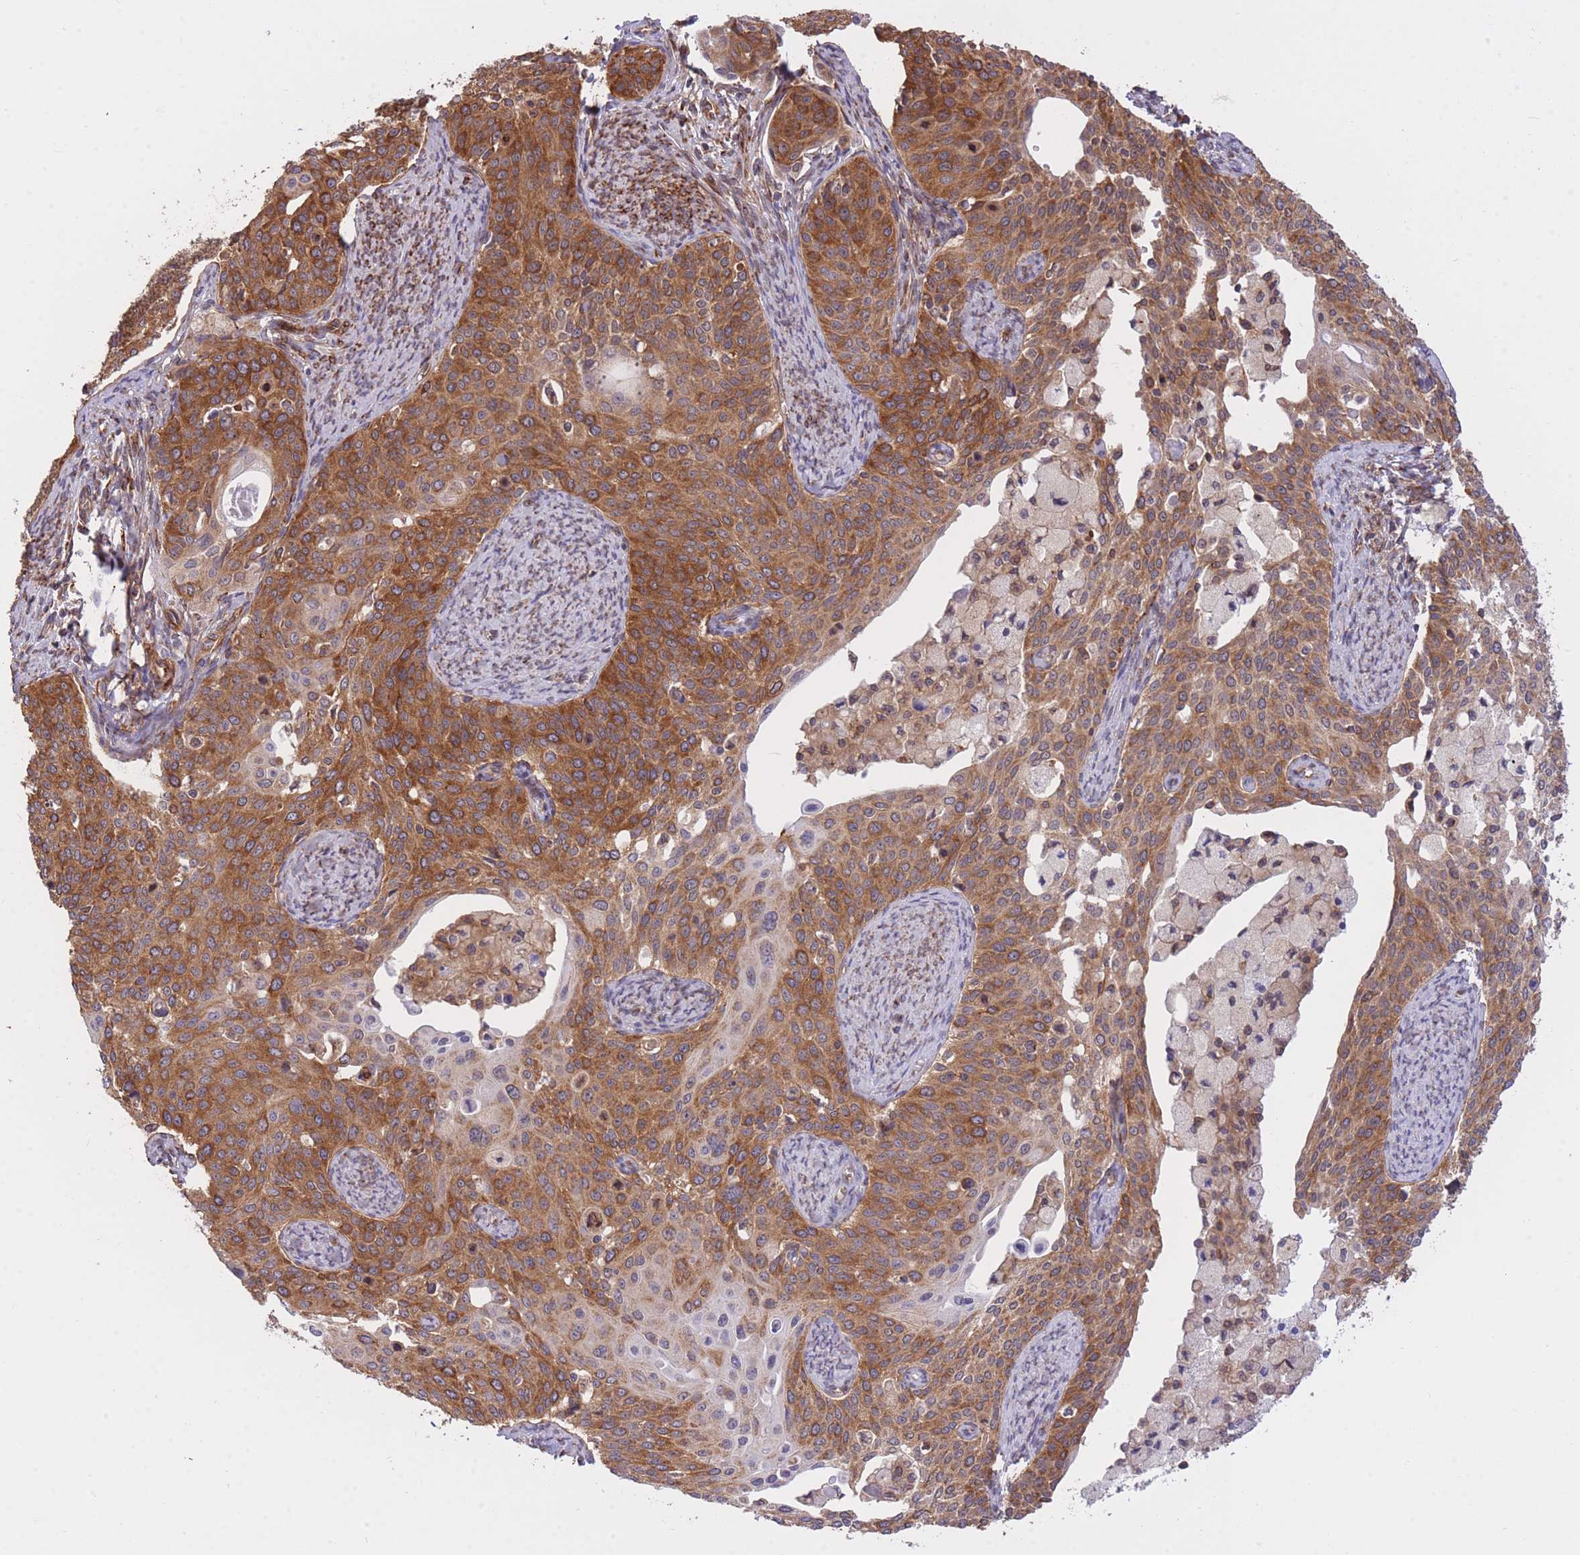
{"staining": {"intensity": "moderate", "quantity": ">75%", "location": "cytoplasmic/membranous"}, "tissue": "cervical cancer", "cell_type": "Tumor cells", "image_type": "cancer", "snomed": [{"axis": "morphology", "description": "Squamous cell carcinoma, NOS"}, {"axis": "topography", "description": "Cervix"}], "caption": "DAB (3,3'-diaminobenzidine) immunohistochemical staining of squamous cell carcinoma (cervical) demonstrates moderate cytoplasmic/membranous protein positivity in approximately >75% of tumor cells. (Stains: DAB in brown, nuclei in blue, Microscopy: brightfield microscopy at high magnification).", "gene": "EXOSC8", "patient": {"sex": "female", "age": 44}}